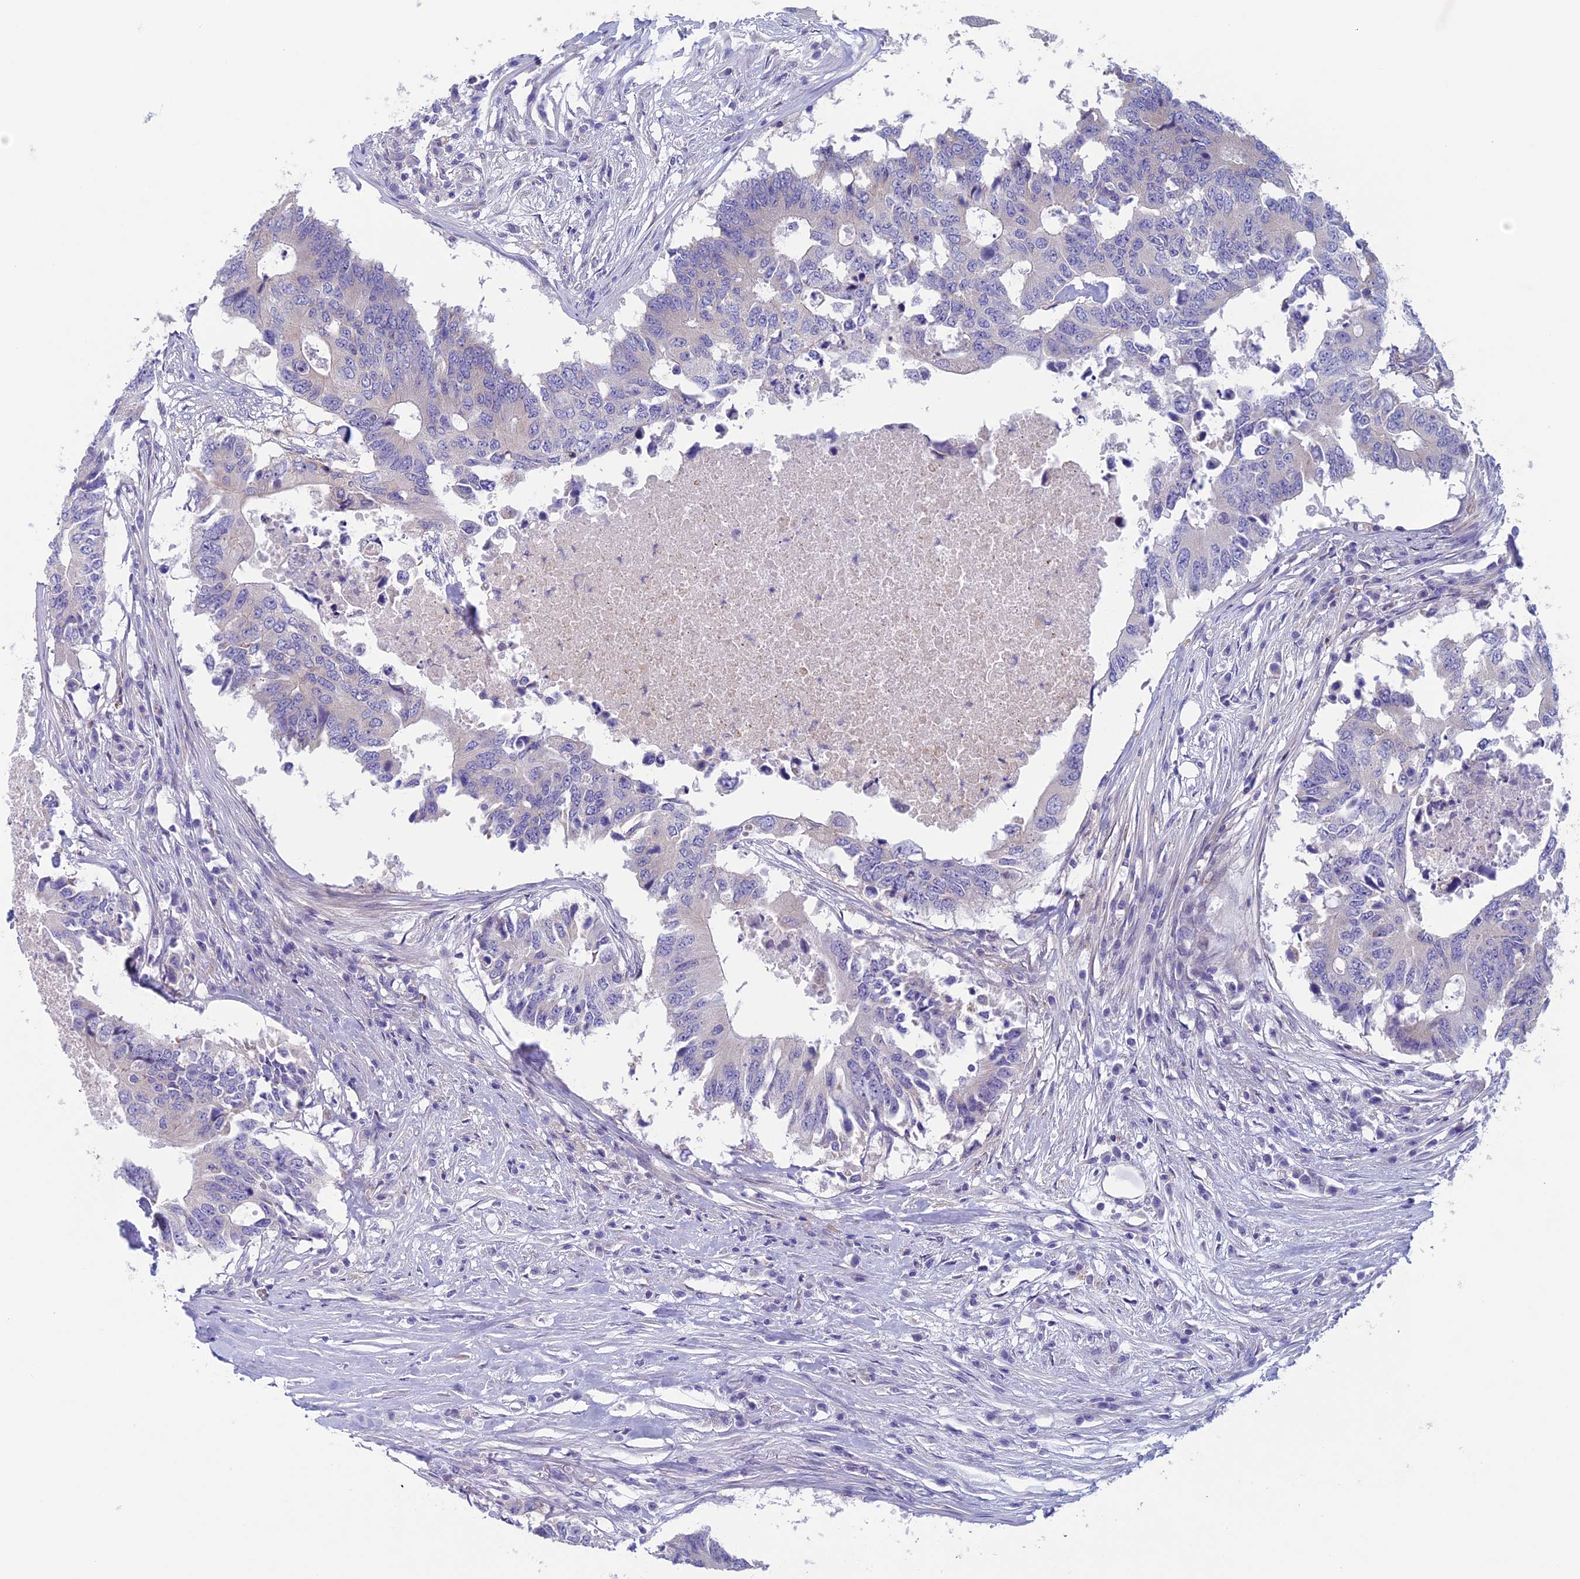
{"staining": {"intensity": "negative", "quantity": "none", "location": "none"}, "tissue": "colorectal cancer", "cell_type": "Tumor cells", "image_type": "cancer", "snomed": [{"axis": "morphology", "description": "Adenocarcinoma, NOS"}, {"axis": "topography", "description": "Colon"}], "caption": "Tumor cells show no significant protein positivity in colorectal cancer.", "gene": "CNOT6L", "patient": {"sex": "male", "age": 71}}